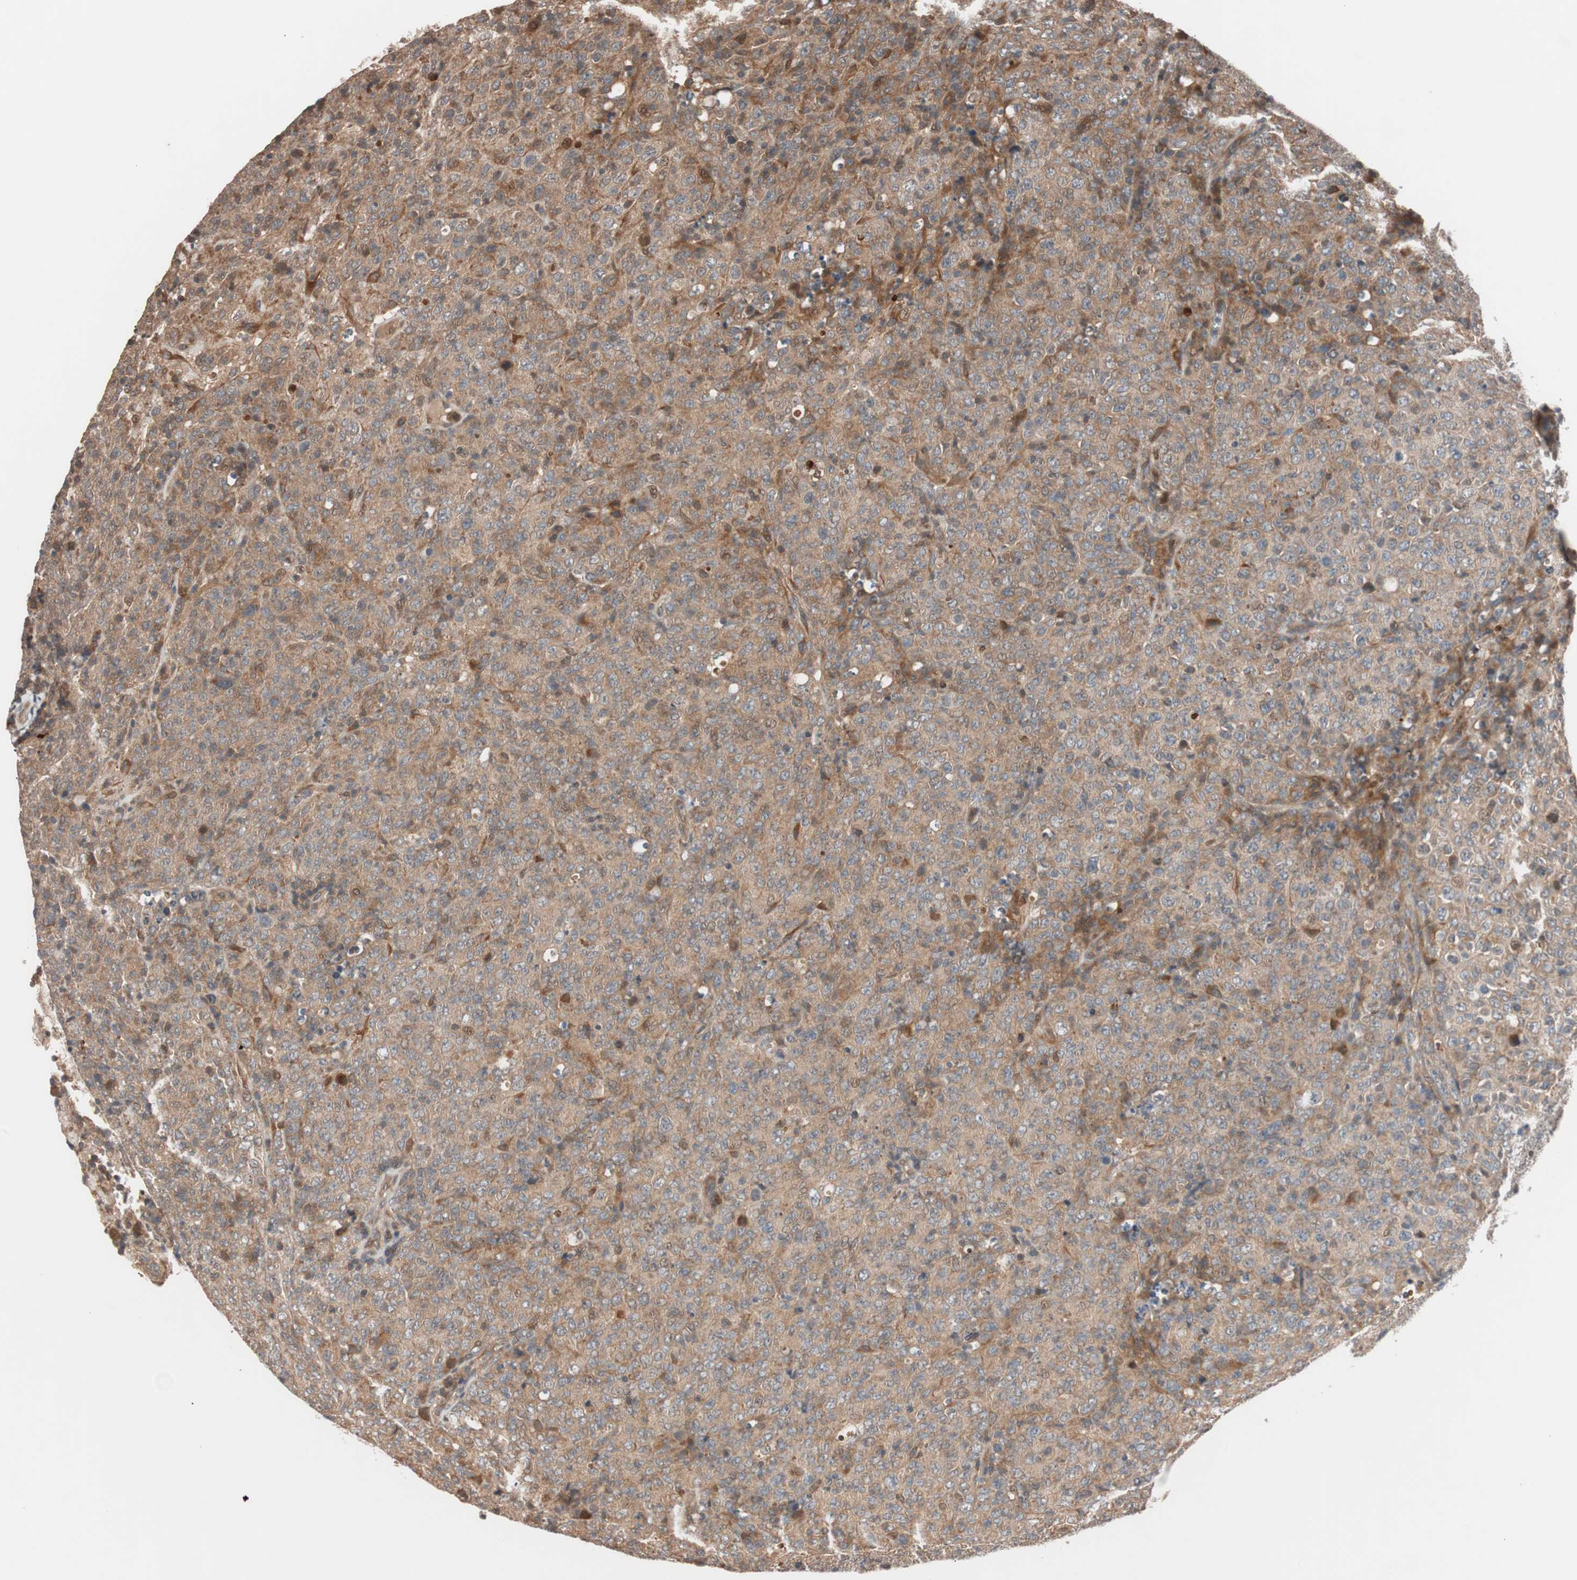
{"staining": {"intensity": "moderate", "quantity": ">75%", "location": "cytoplasmic/membranous"}, "tissue": "lymphoma", "cell_type": "Tumor cells", "image_type": "cancer", "snomed": [{"axis": "morphology", "description": "Malignant lymphoma, non-Hodgkin's type, High grade"}, {"axis": "topography", "description": "Tonsil"}], "caption": "An IHC photomicrograph of neoplastic tissue is shown. Protein staining in brown labels moderate cytoplasmic/membranous positivity in lymphoma within tumor cells.", "gene": "NF2", "patient": {"sex": "female", "age": 36}}